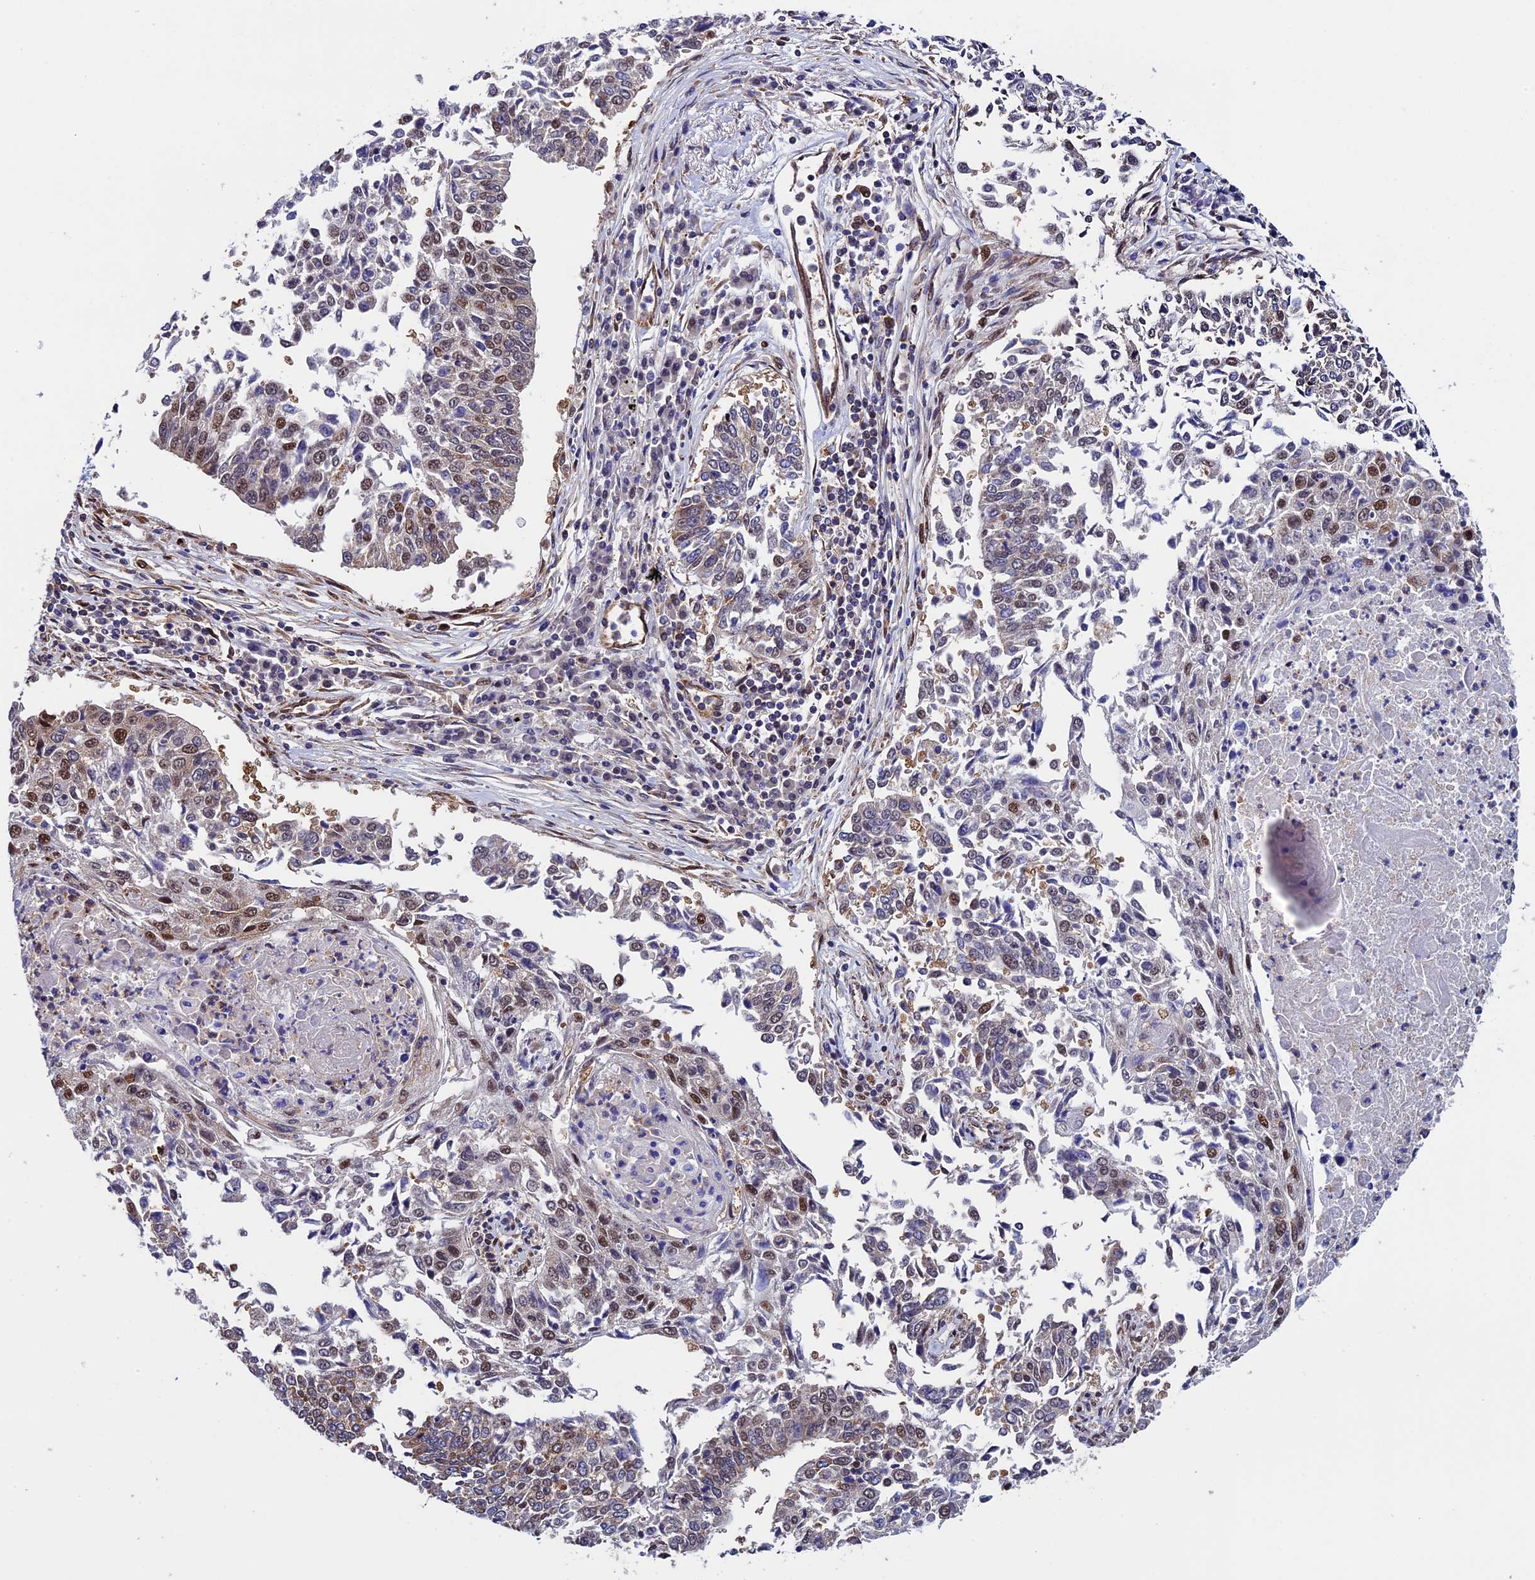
{"staining": {"intensity": "moderate", "quantity": "<25%", "location": "nuclear"}, "tissue": "lung cancer", "cell_type": "Tumor cells", "image_type": "cancer", "snomed": [{"axis": "morphology", "description": "Normal tissue, NOS"}, {"axis": "morphology", "description": "Squamous cell carcinoma, NOS"}, {"axis": "topography", "description": "Cartilage tissue"}, {"axis": "topography", "description": "Bronchus"}, {"axis": "topography", "description": "Lung"}, {"axis": "topography", "description": "Peripheral nerve tissue"}], "caption": "Lung cancer (squamous cell carcinoma) stained with immunohistochemistry (IHC) shows moderate nuclear expression in approximately <25% of tumor cells.", "gene": "SLC9A5", "patient": {"sex": "female", "age": 49}}